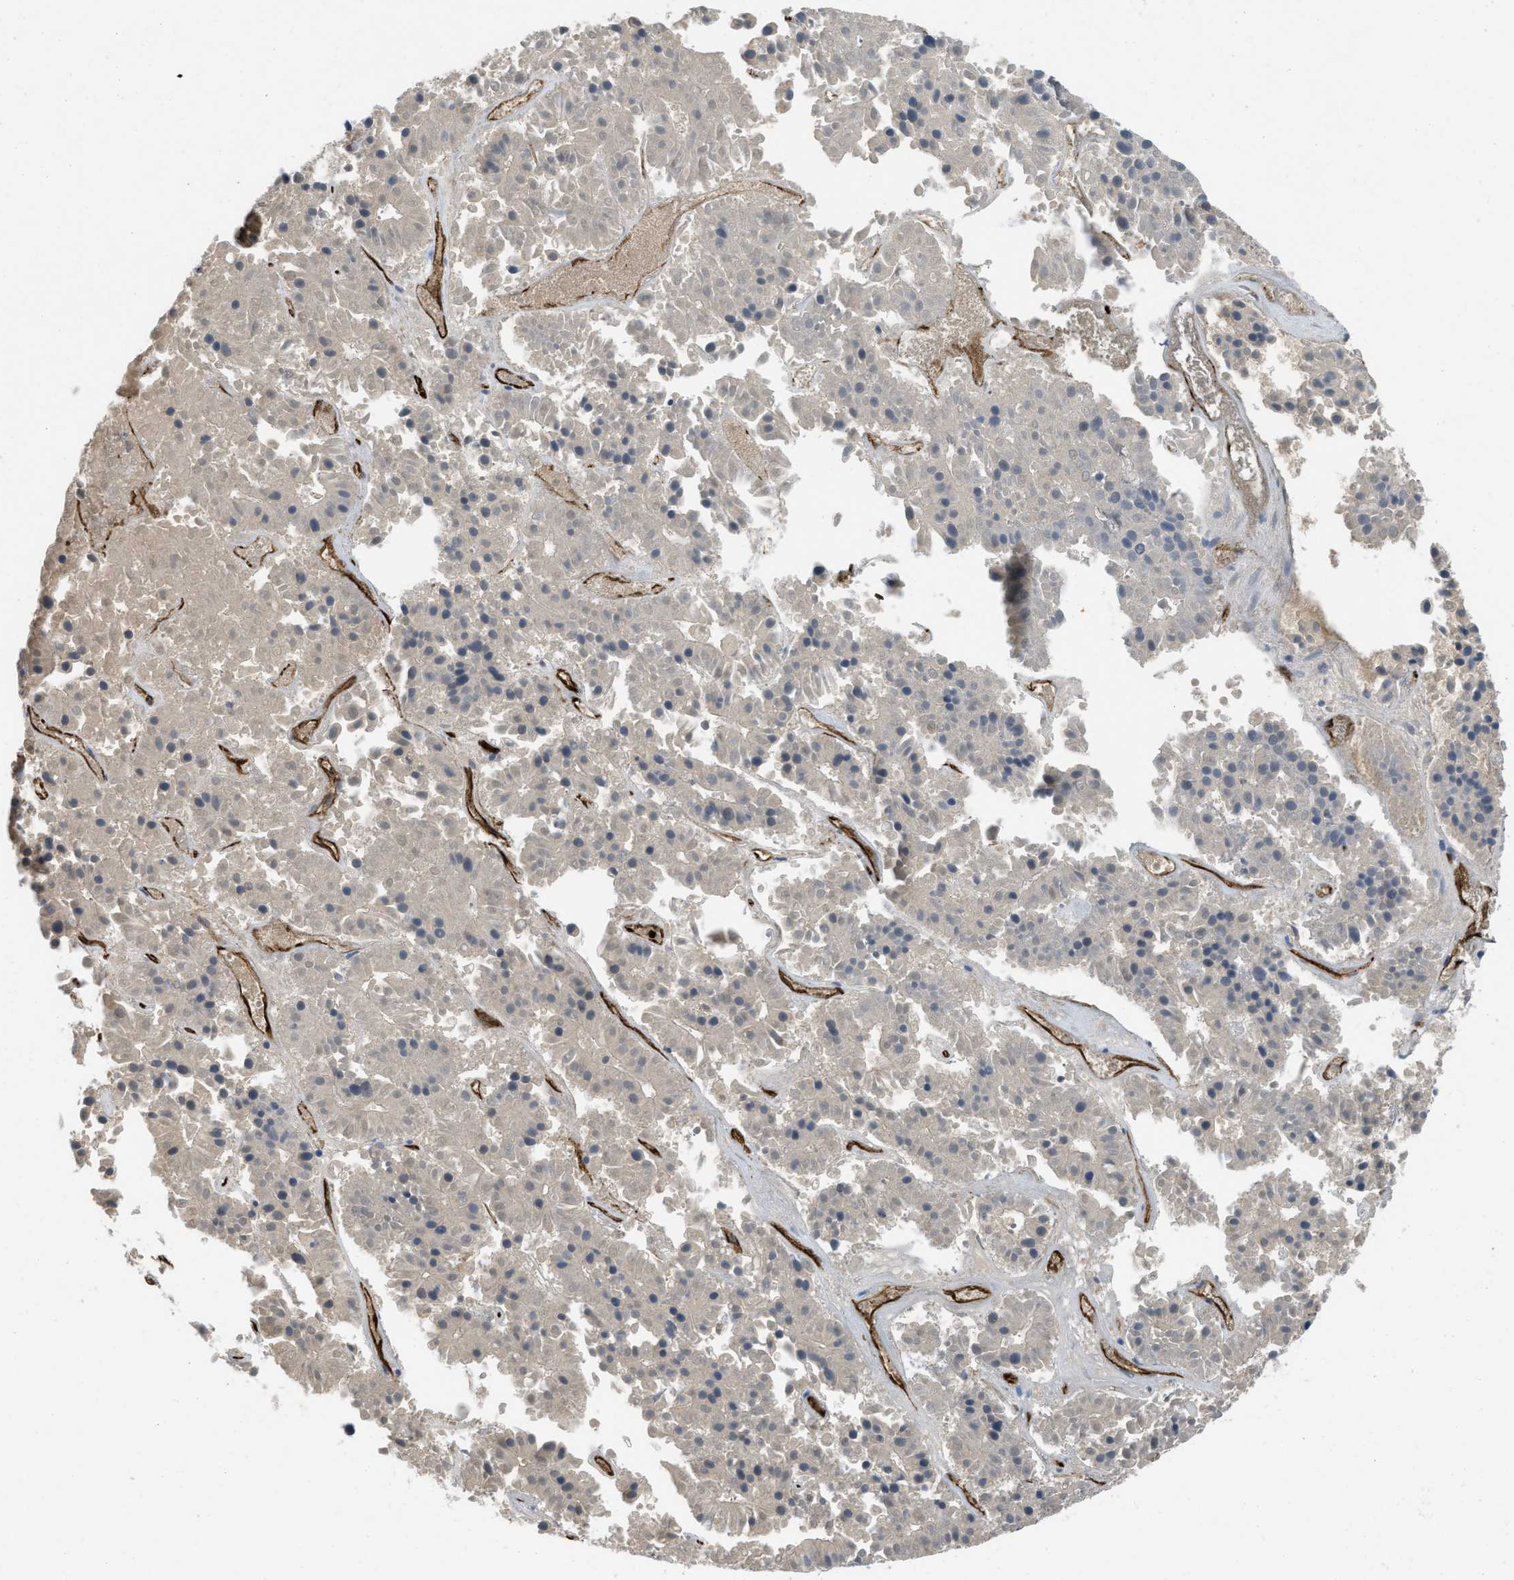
{"staining": {"intensity": "negative", "quantity": "none", "location": "none"}, "tissue": "pancreatic cancer", "cell_type": "Tumor cells", "image_type": "cancer", "snomed": [{"axis": "morphology", "description": "Adenocarcinoma, NOS"}, {"axis": "topography", "description": "Pancreas"}], "caption": "IHC photomicrograph of human pancreatic cancer (adenocarcinoma) stained for a protein (brown), which reveals no expression in tumor cells.", "gene": "SPEG", "patient": {"sex": "male", "age": 50}}